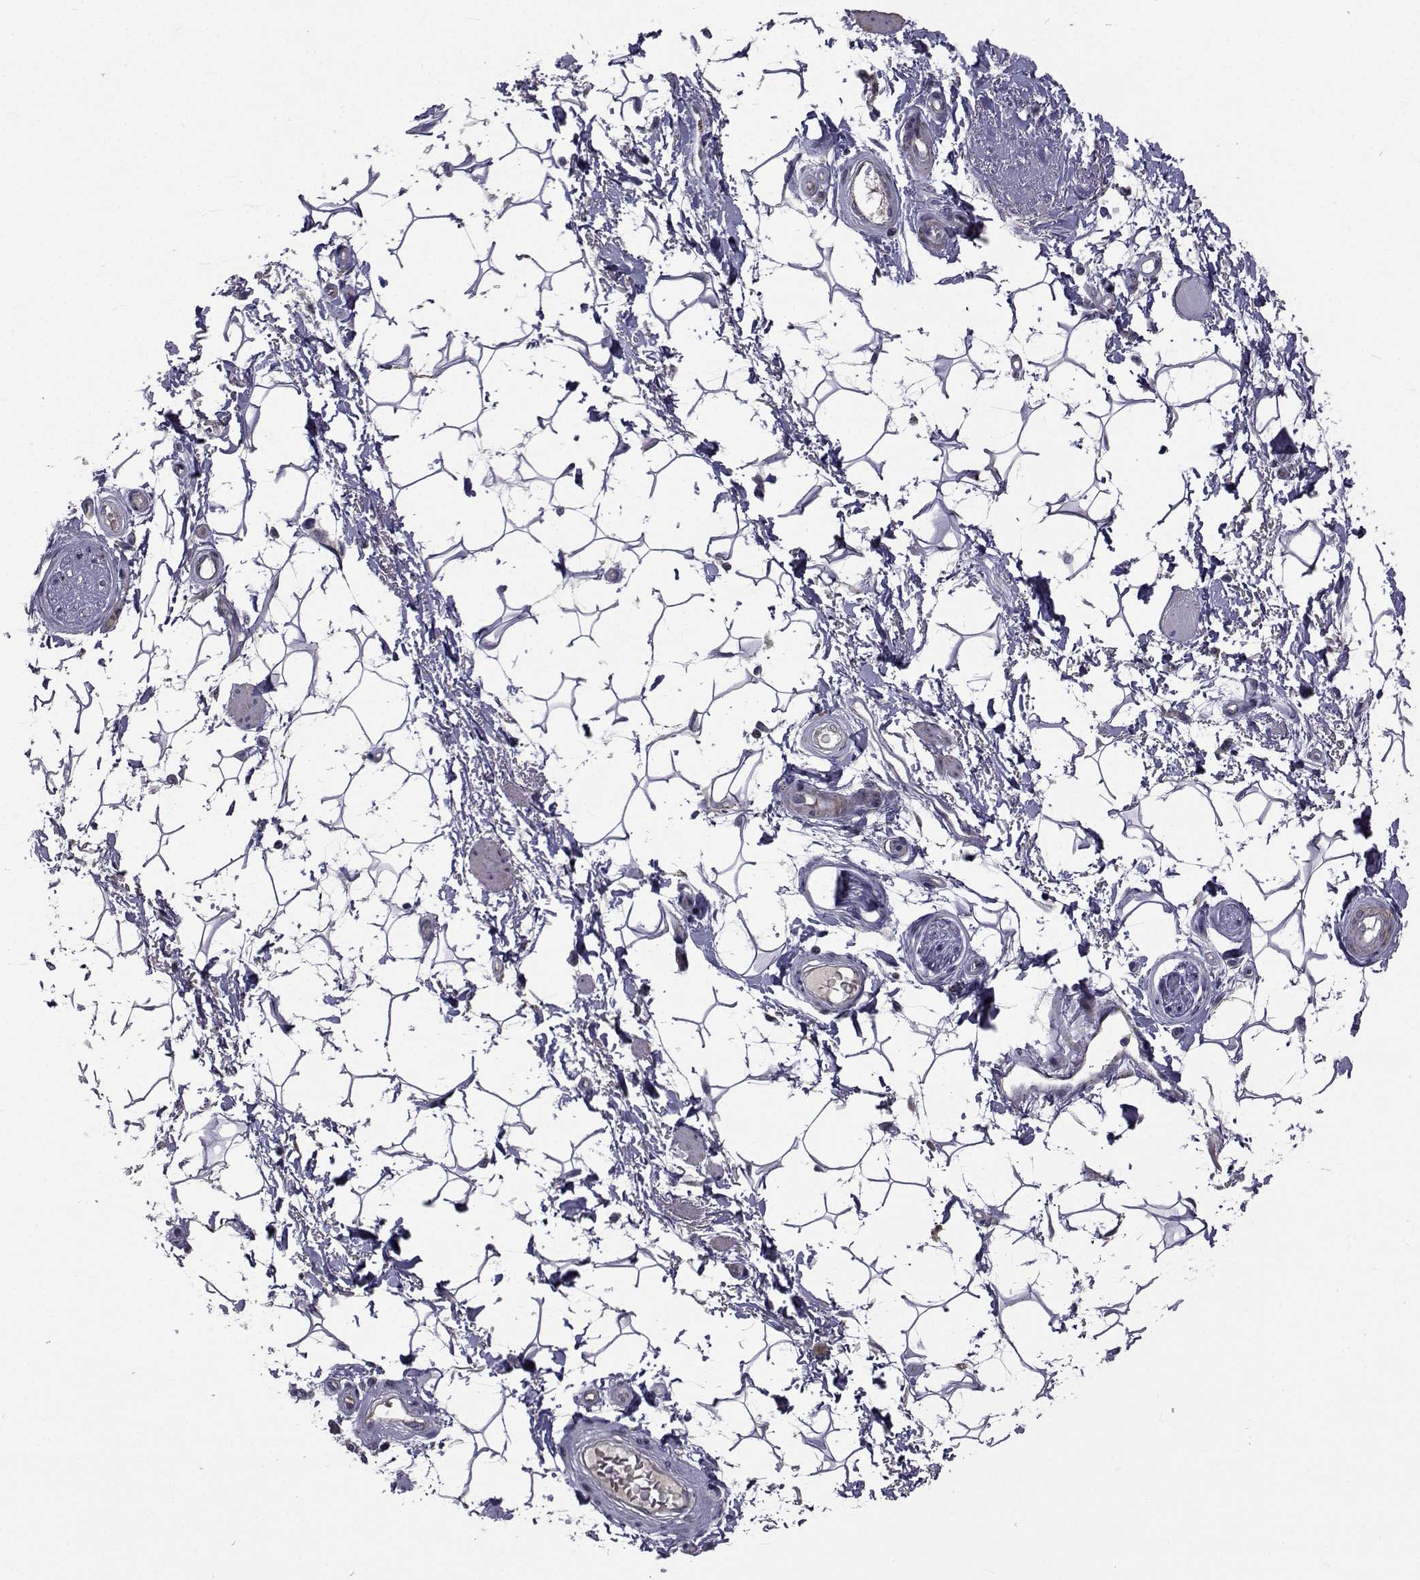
{"staining": {"intensity": "negative", "quantity": "none", "location": "none"}, "tissue": "adipose tissue", "cell_type": "Adipocytes", "image_type": "normal", "snomed": [{"axis": "morphology", "description": "Normal tissue, NOS"}, {"axis": "topography", "description": "Anal"}, {"axis": "topography", "description": "Peripheral nerve tissue"}], "caption": "This is an immunohistochemistry micrograph of unremarkable adipose tissue. There is no expression in adipocytes.", "gene": "FDXR", "patient": {"sex": "male", "age": 51}}